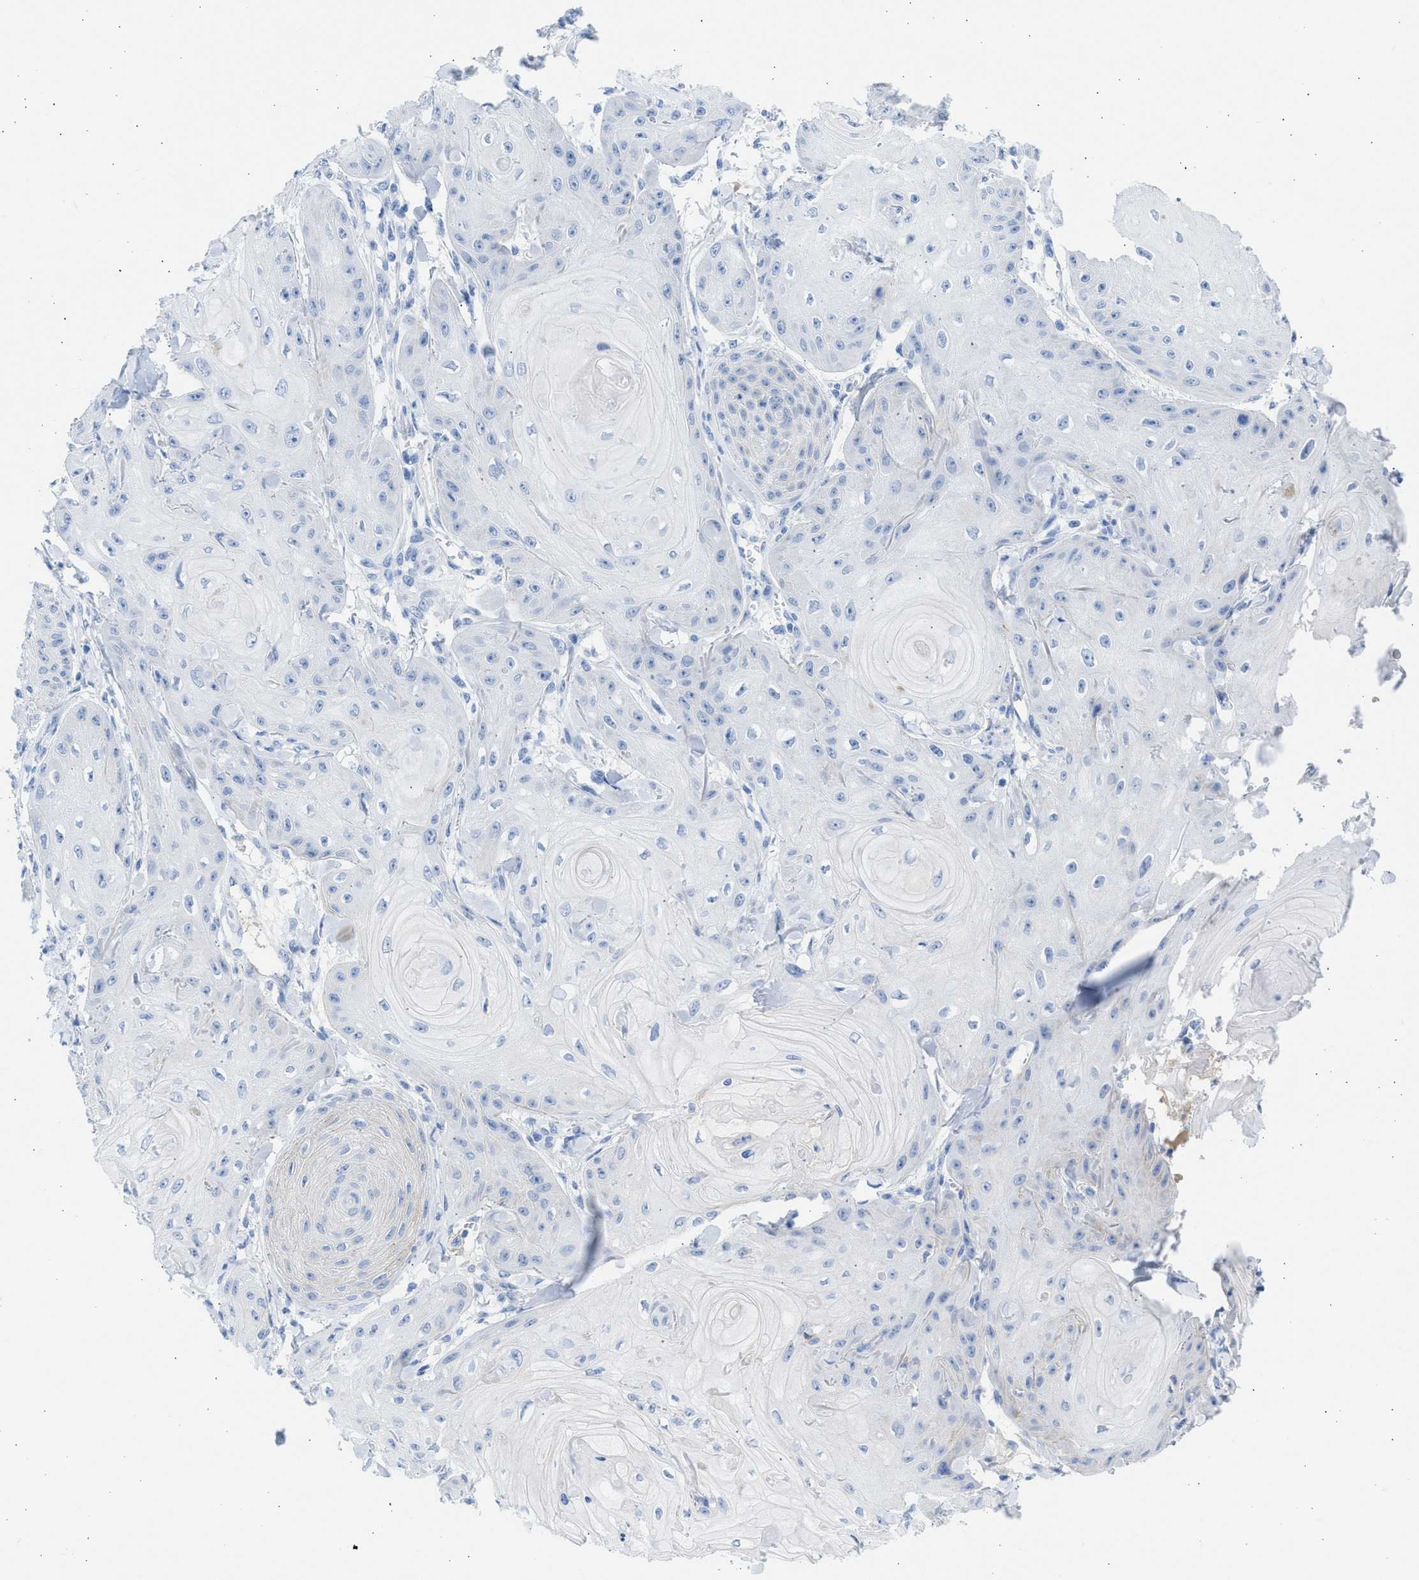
{"staining": {"intensity": "negative", "quantity": "none", "location": "none"}, "tissue": "skin cancer", "cell_type": "Tumor cells", "image_type": "cancer", "snomed": [{"axis": "morphology", "description": "Squamous cell carcinoma, NOS"}, {"axis": "topography", "description": "Skin"}], "caption": "Immunohistochemistry image of neoplastic tissue: skin cancer (squamous cell carcinoma) stained with DAB (3,3'-diaminobenzidine) reveals no significant protein expression in tumor cells.", "gene": "SPATA3", "patient": {"sex": "male", "age": 74}}